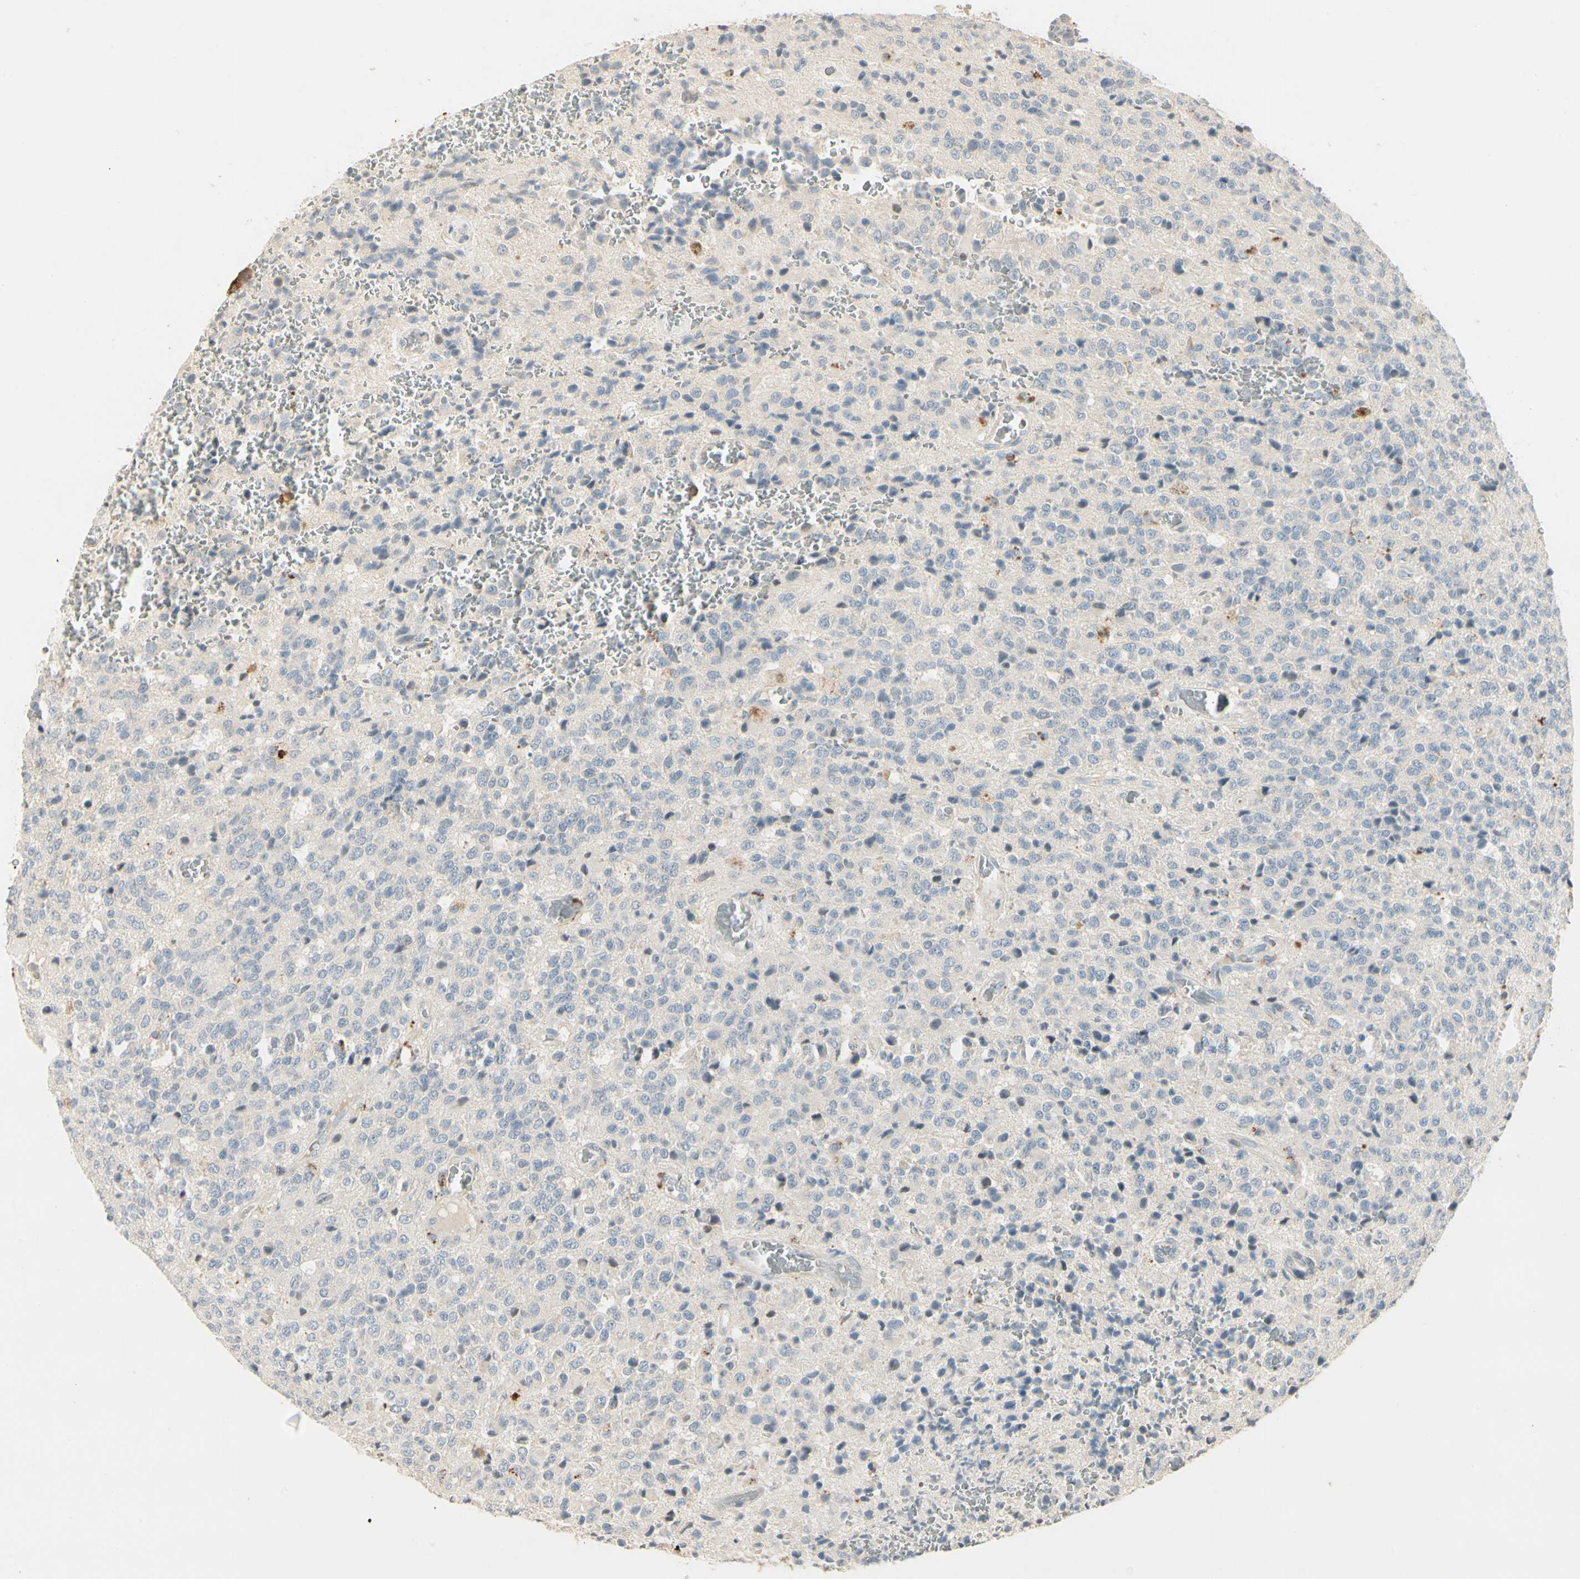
{"staining": {"intensity": "negative", "quantity": "none", "location": "none"}, "tissue": "glioma", "cell_type": "Tumor cells", "image_type": "cancer", "snomed": [{"axis": "morphology", "description": "Glioma, malignant, High grade"}, {"axis": "topography", "description": "pancreas cauda"}], "caption": "DAB (3,3'-diaminobenzidine) immunohistochemical staining of human high-grade glioma (malignant) displays no significant staining in tumor cells.", "gene": "SKIL", "patient": {"sex": "male", "age": 60}}